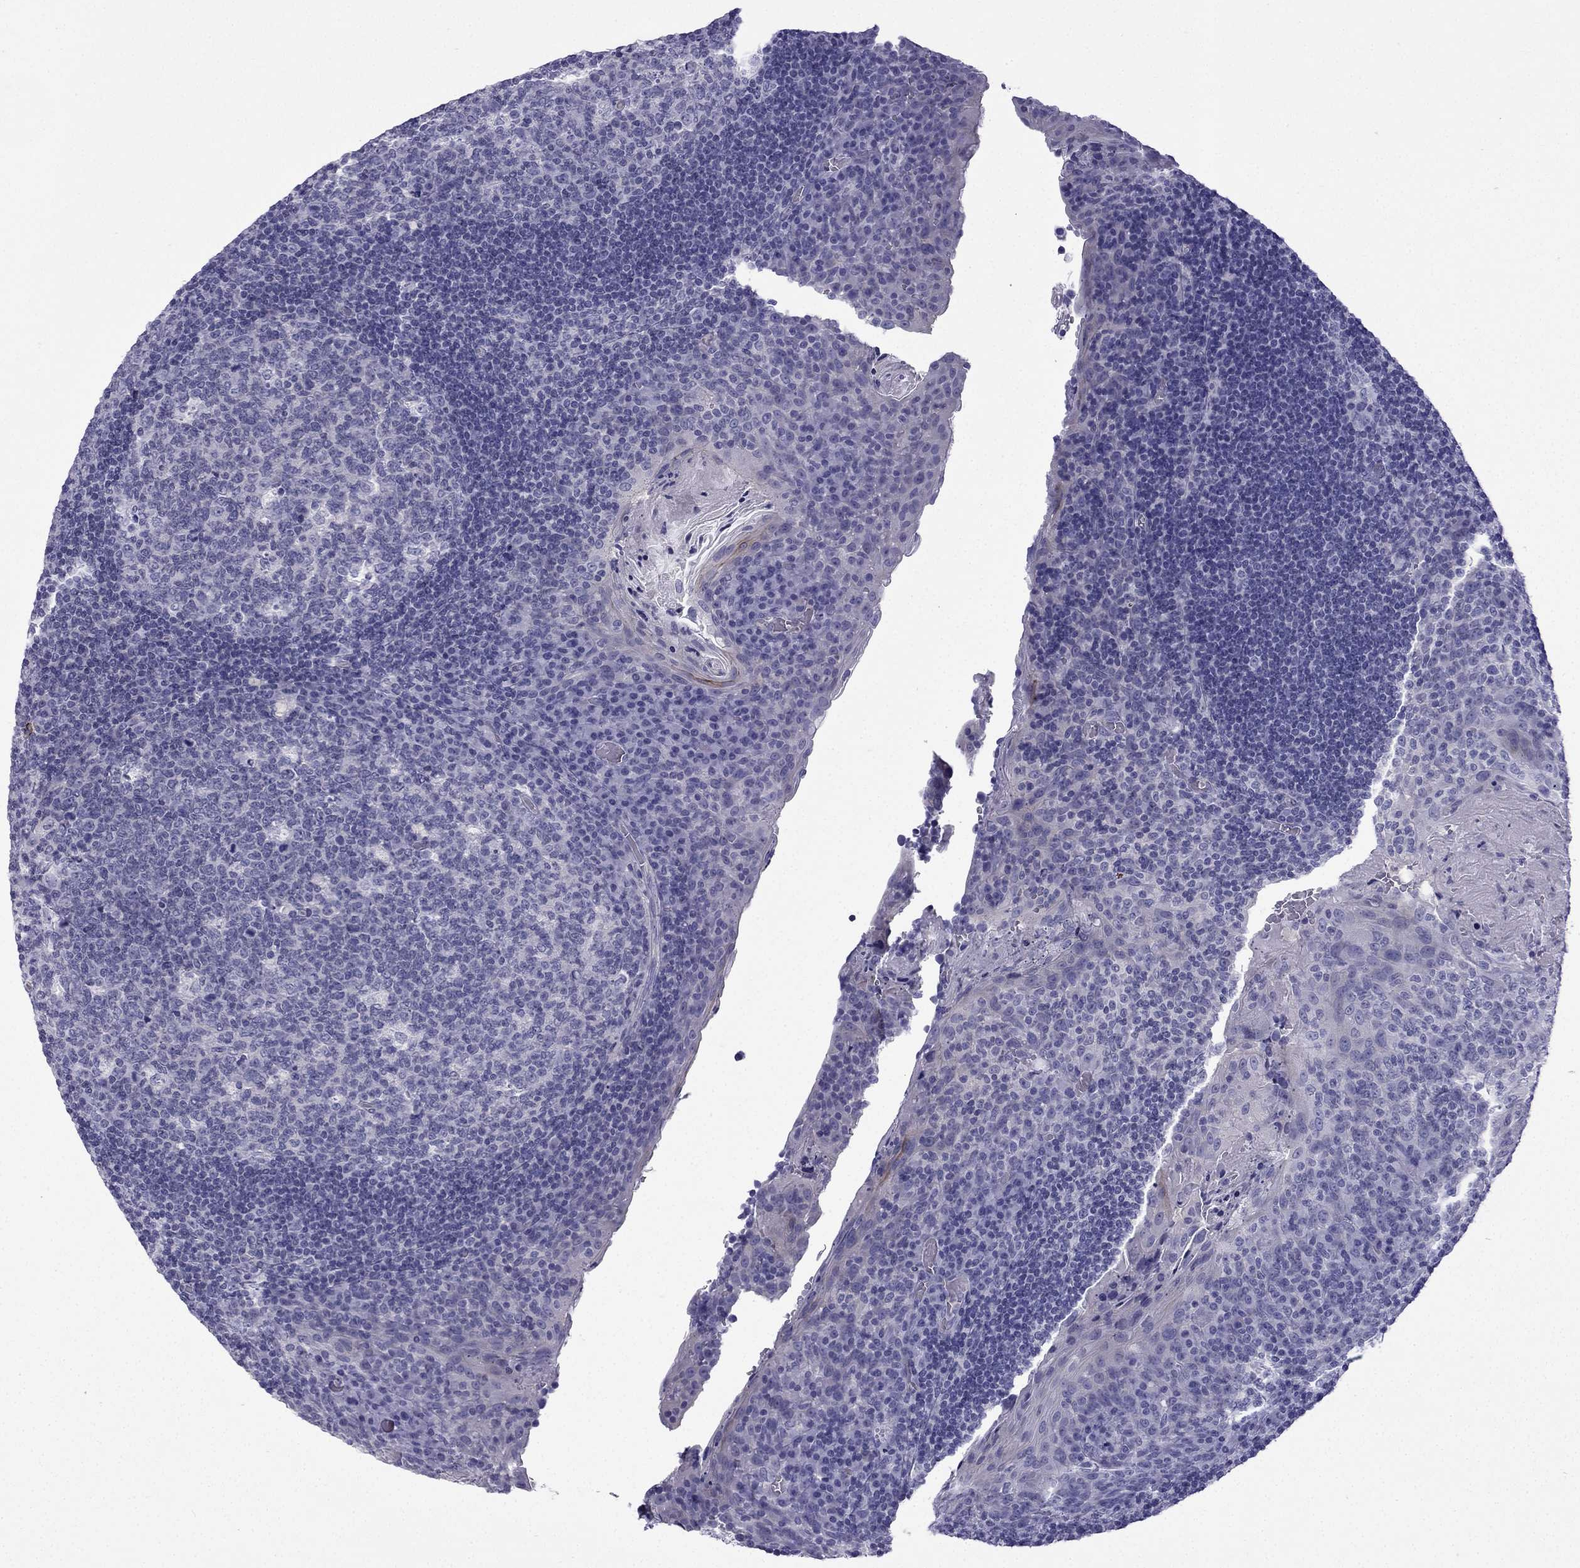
{"staining": {"intensity": "negative", "quantity": "none", "location": "none"}, "tissue": "tonsil", "cell_type": "Germinal center cells", "image_type": "normal", "snomed": [{"axis": "morphology", "description": "Normal tissue, NOS"}, {"axis": "topography", "description": "Tonsil"}], "caption": "DAB (3,3'-diaminobenzidine) immunohistochemical staining of normal human tonsil shows no significant positivity in germinal center cells.", "gene": "GJA8", "patient": {"sex": "male", "age": 17}}